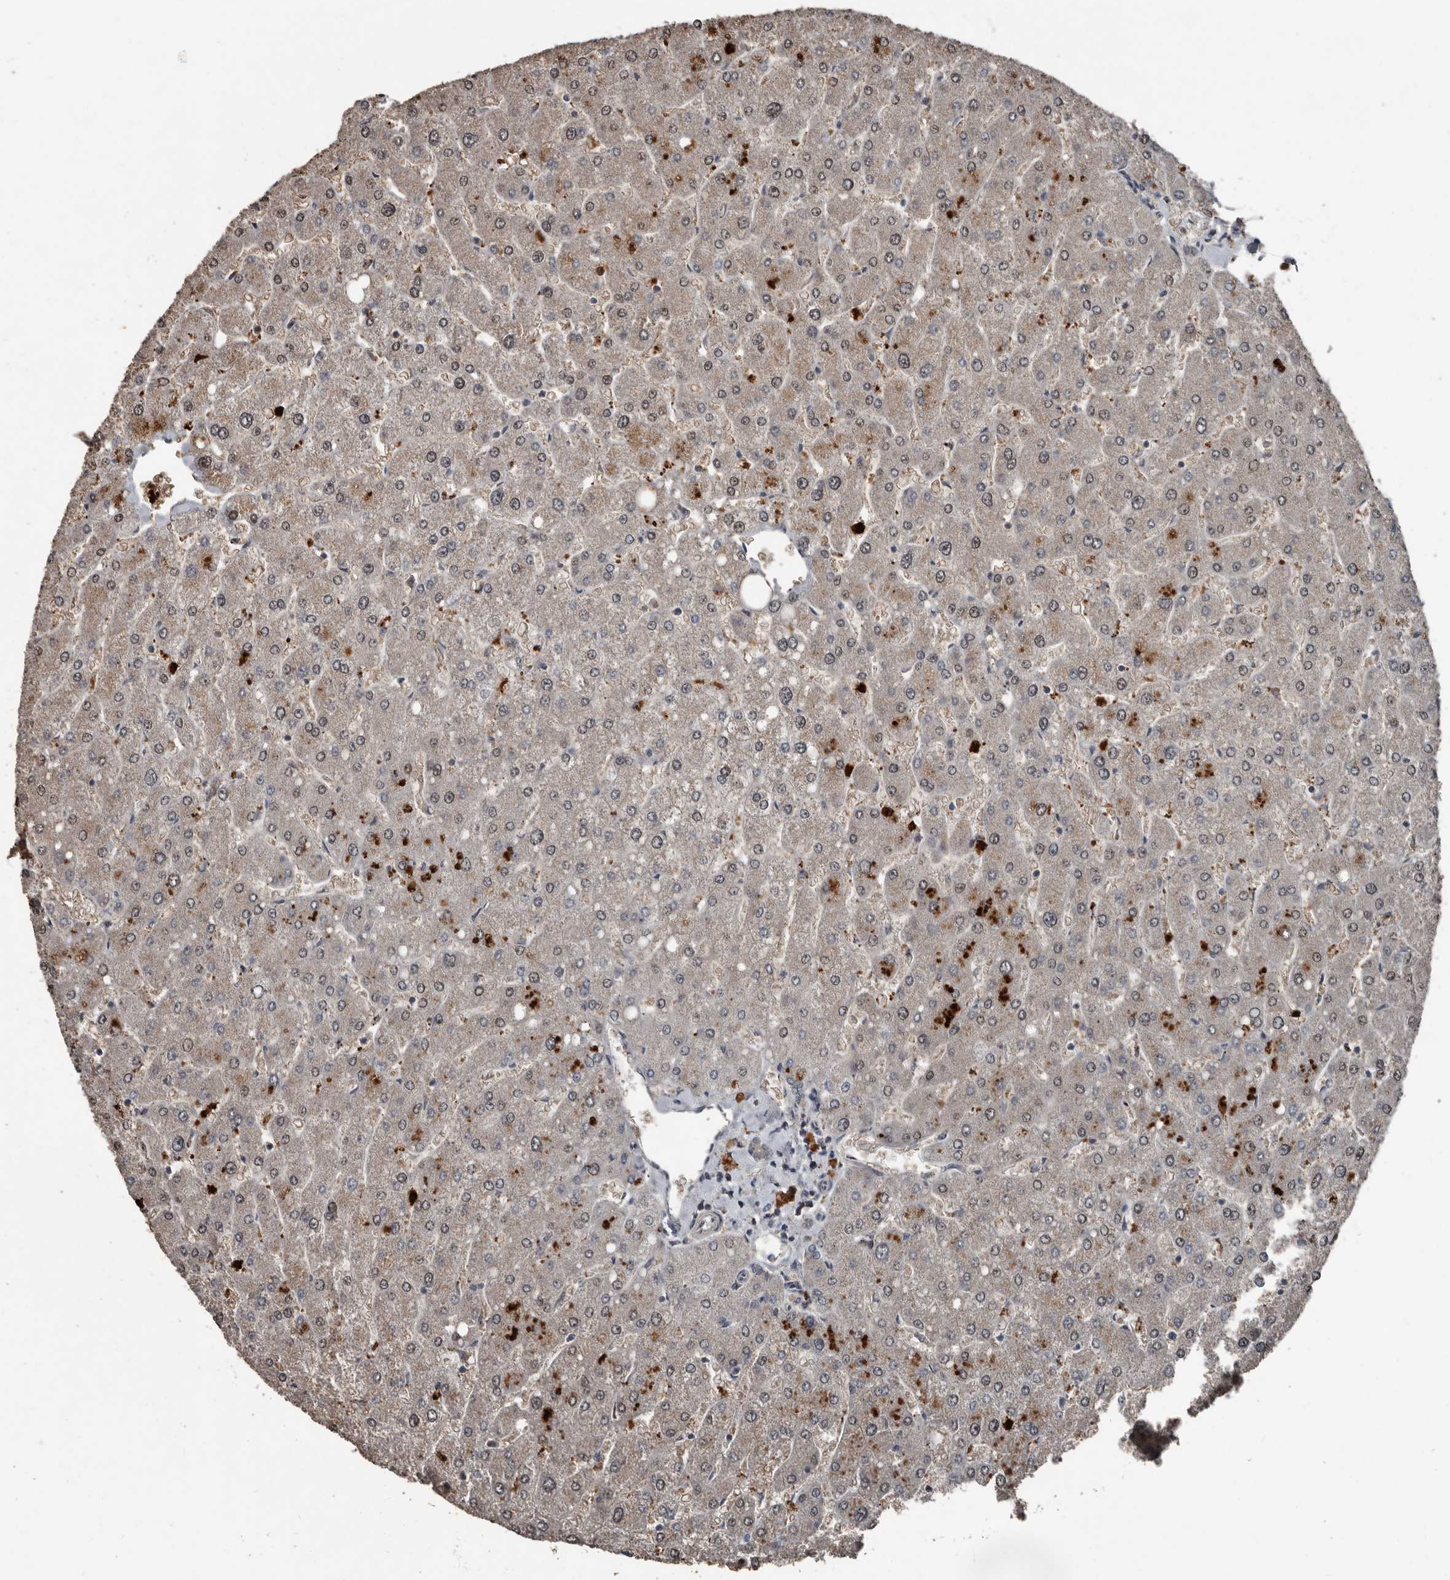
{"staining": {"intensity": "negative", "quantity": "none", "location": "none"}, "tissue": "liver", "cell_type": "Cholangiocytes", "image_type": "normal", "snomed": [{"axis": "morphology", "description": "Normal tissue, NOS"}, {"axis": "topography", "description": "Liver"}], "caption": "The image reveals no staining of cholangiocytes in benign liver.", "gene": "FSBP", "patient": {"sex": "male", "age": 55}}